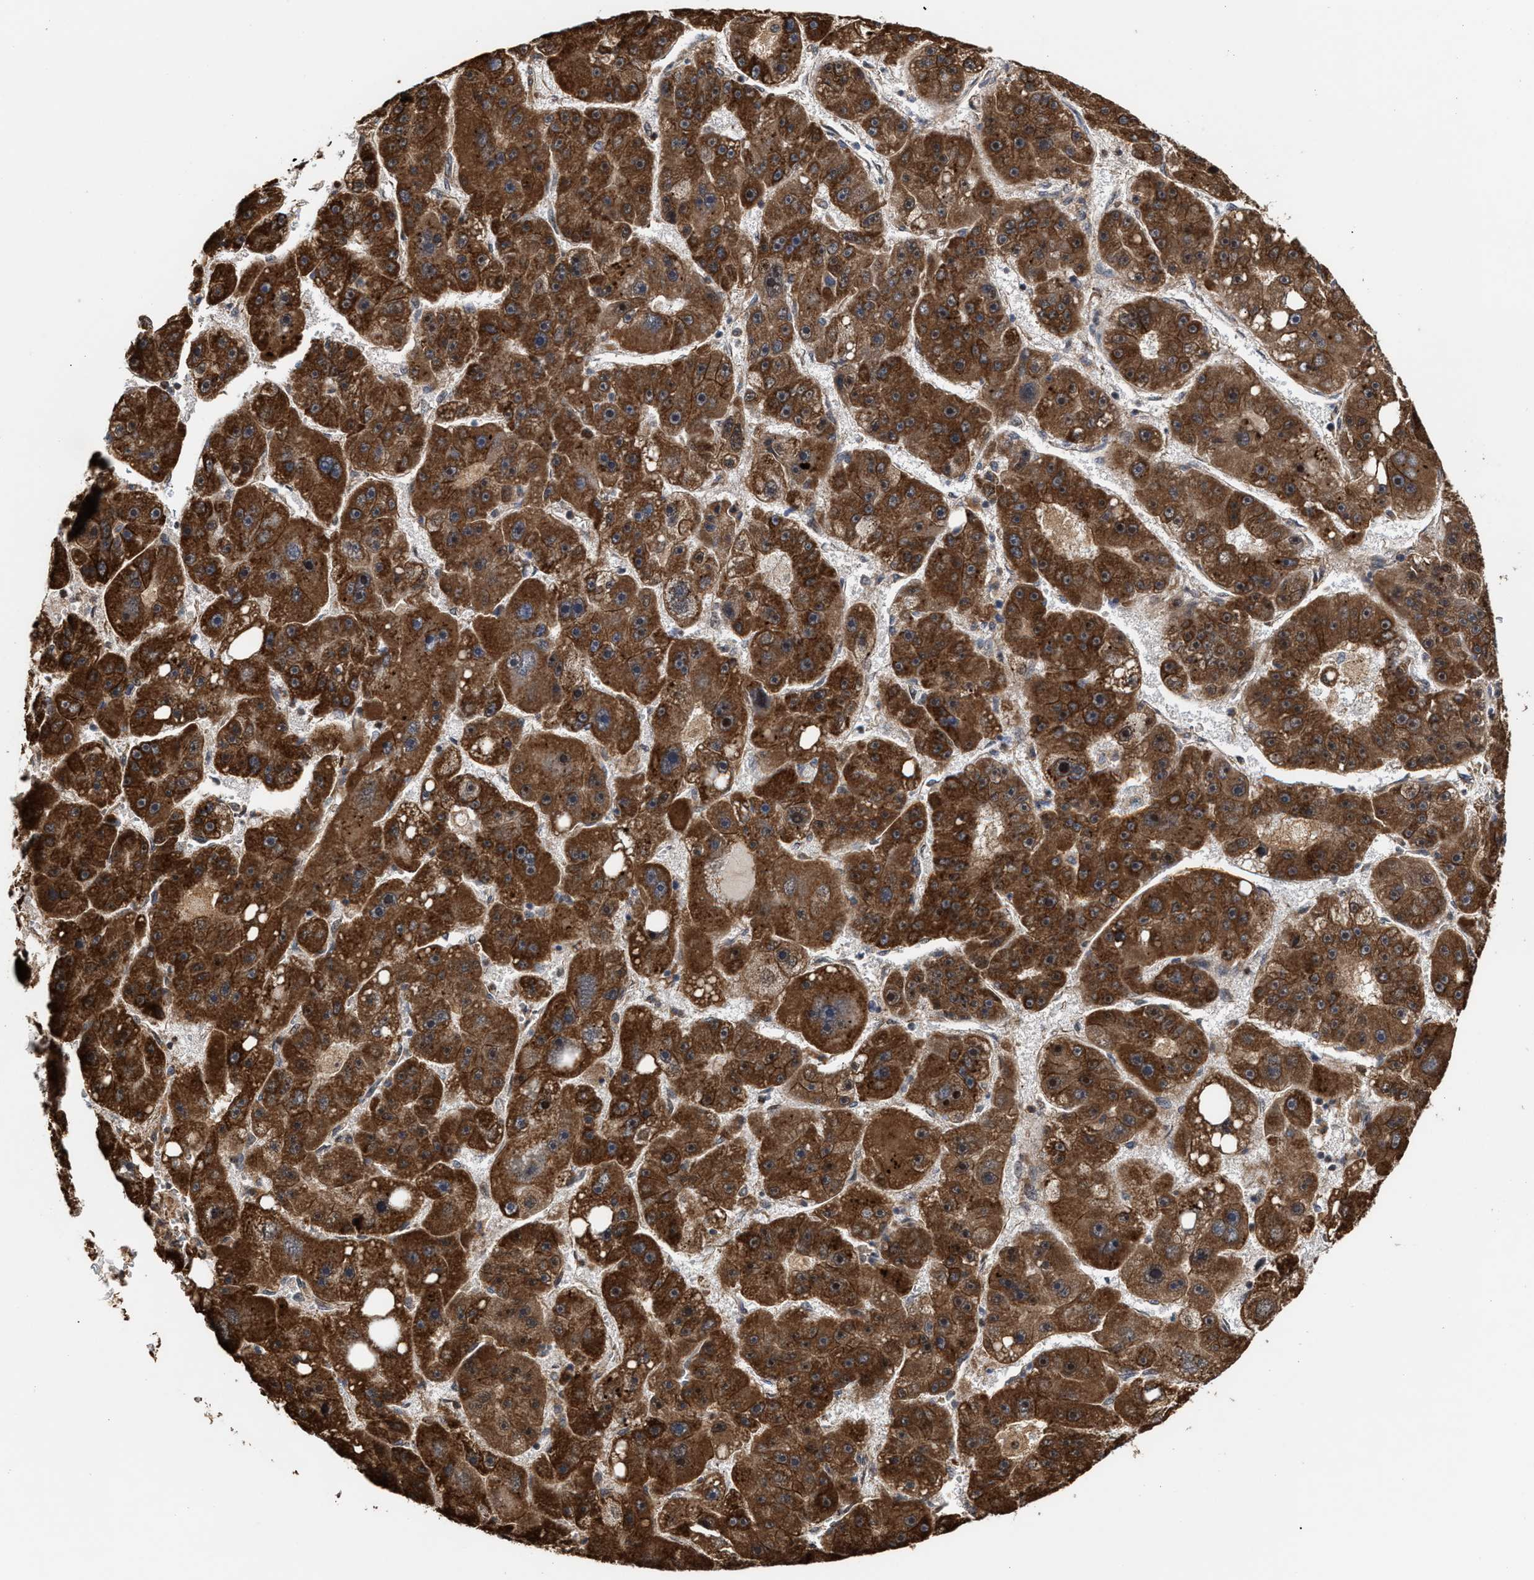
{"staining": {"intensity": "strong", "quantity": ">75%", "location": "cytoplasmic/membranous,nuclear"}, "tissue": "liver cancer", "cell_type": "Tumor cells", "image_type": "cancer", "snomed": [{"axis": "morphology", "description": "Carcinoma, Hepatocellular, NOS"}, {"axis": "topography", "description": "Liver"}], "caption": "Immunohistochemistry (DAB (3,3'-diaminobenzidine)) staining of human liver cancer displays strong cytoplasmic/membranous and nuclear protein expression in approximately >75% of tumor cells.", "gene": "EXOSC2", "patient": {"sex": "female", "age": 61}}